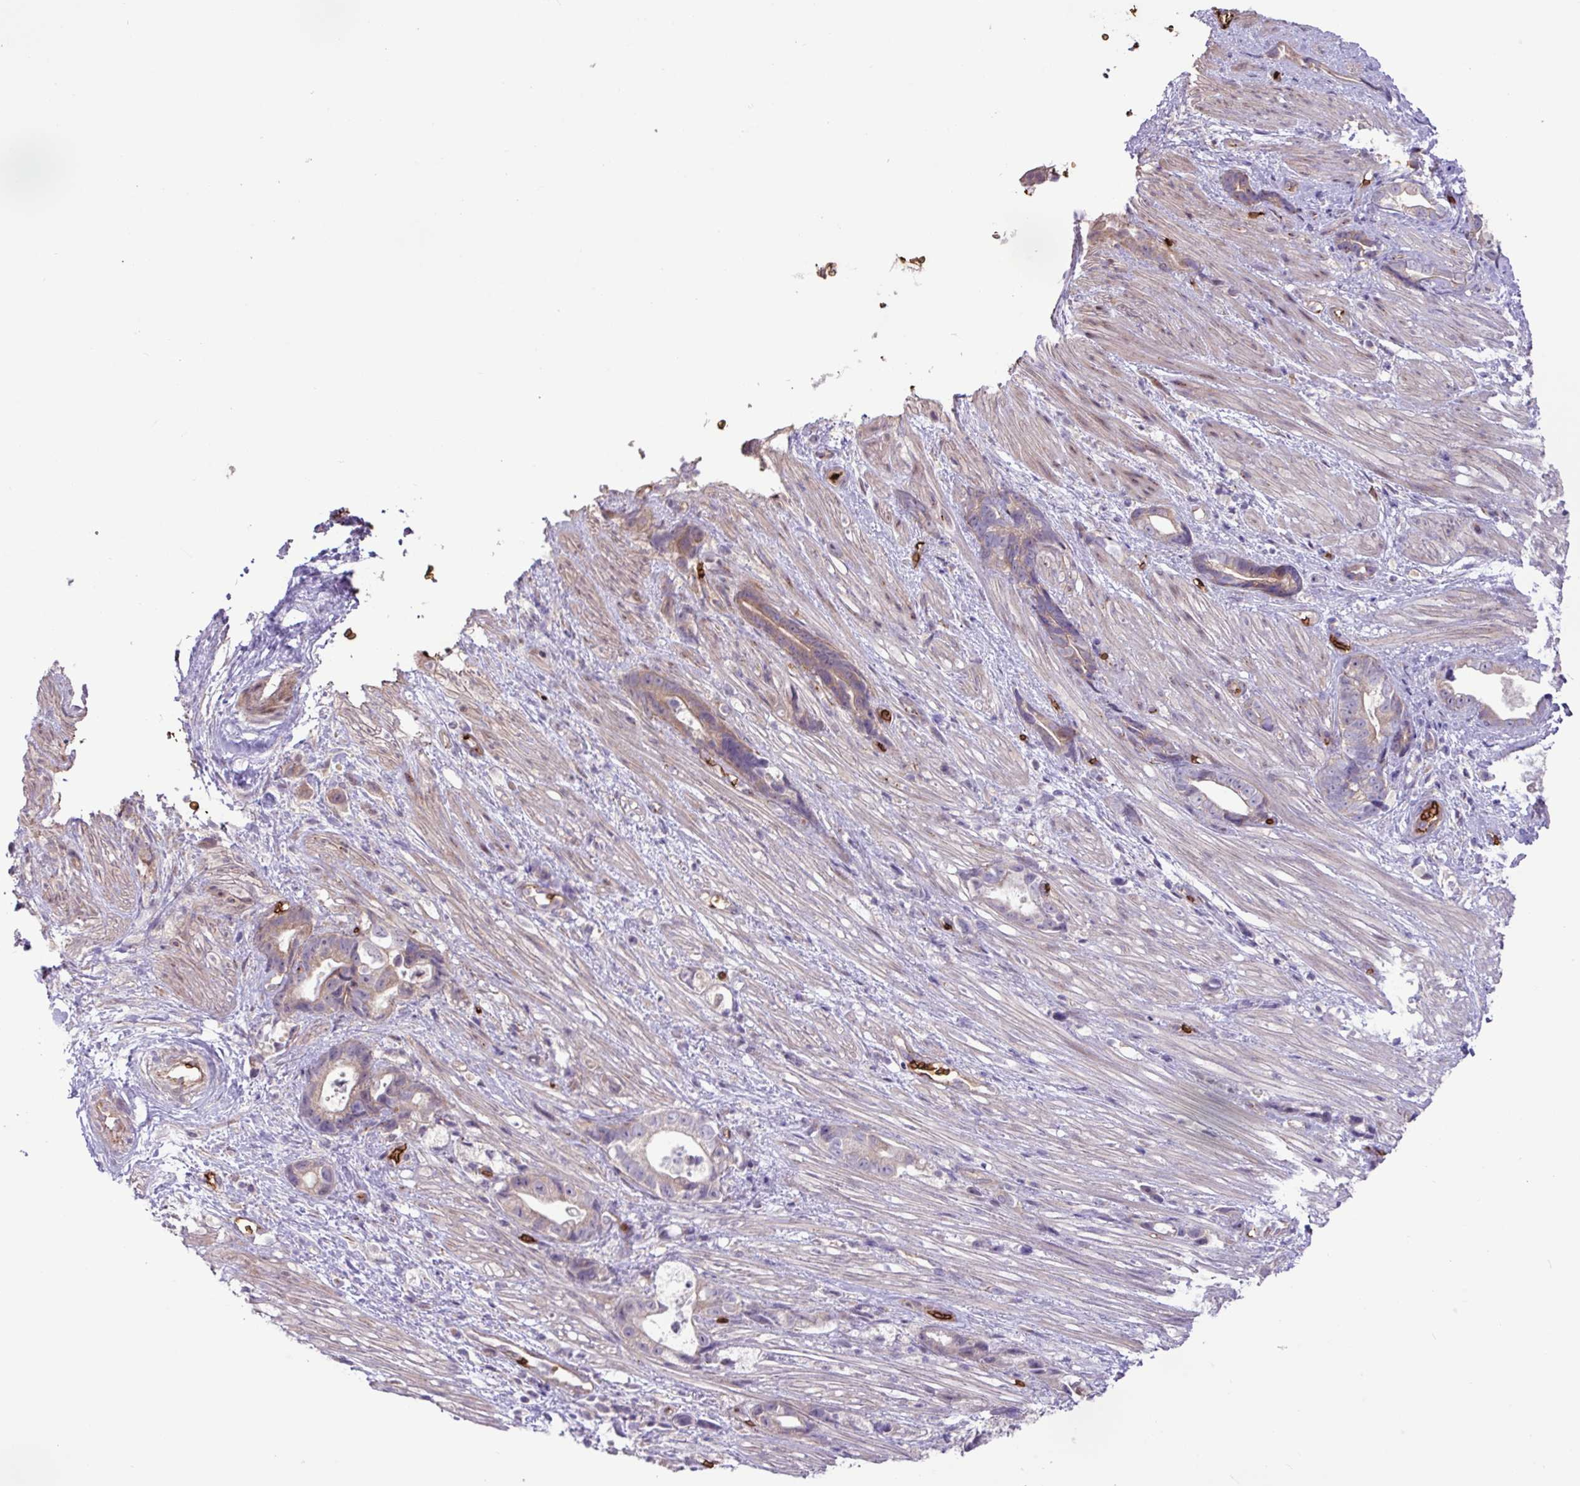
{"staining": {"intensity": "weak", "quantity": "25%-75%", "location": "cytoplasmic/membranous"}, "tissue": "stomach cancer", "cell_type": "Tumor cells", "image_type": "cancer", "snomed": [{"axis": "morphology", "description": "Adenocarcinoma, NOS"}, {"axis": "topography", "description": "Stomach"}], "caption": "Immunohistochemical staining of stomach cancer reveals low levels of weak cytoplasmic/membranous protein positivity in about 25%-75% of tumor cells.", "gene": "RAD21L1", "patient": {"sex": "male", "age": 55}}